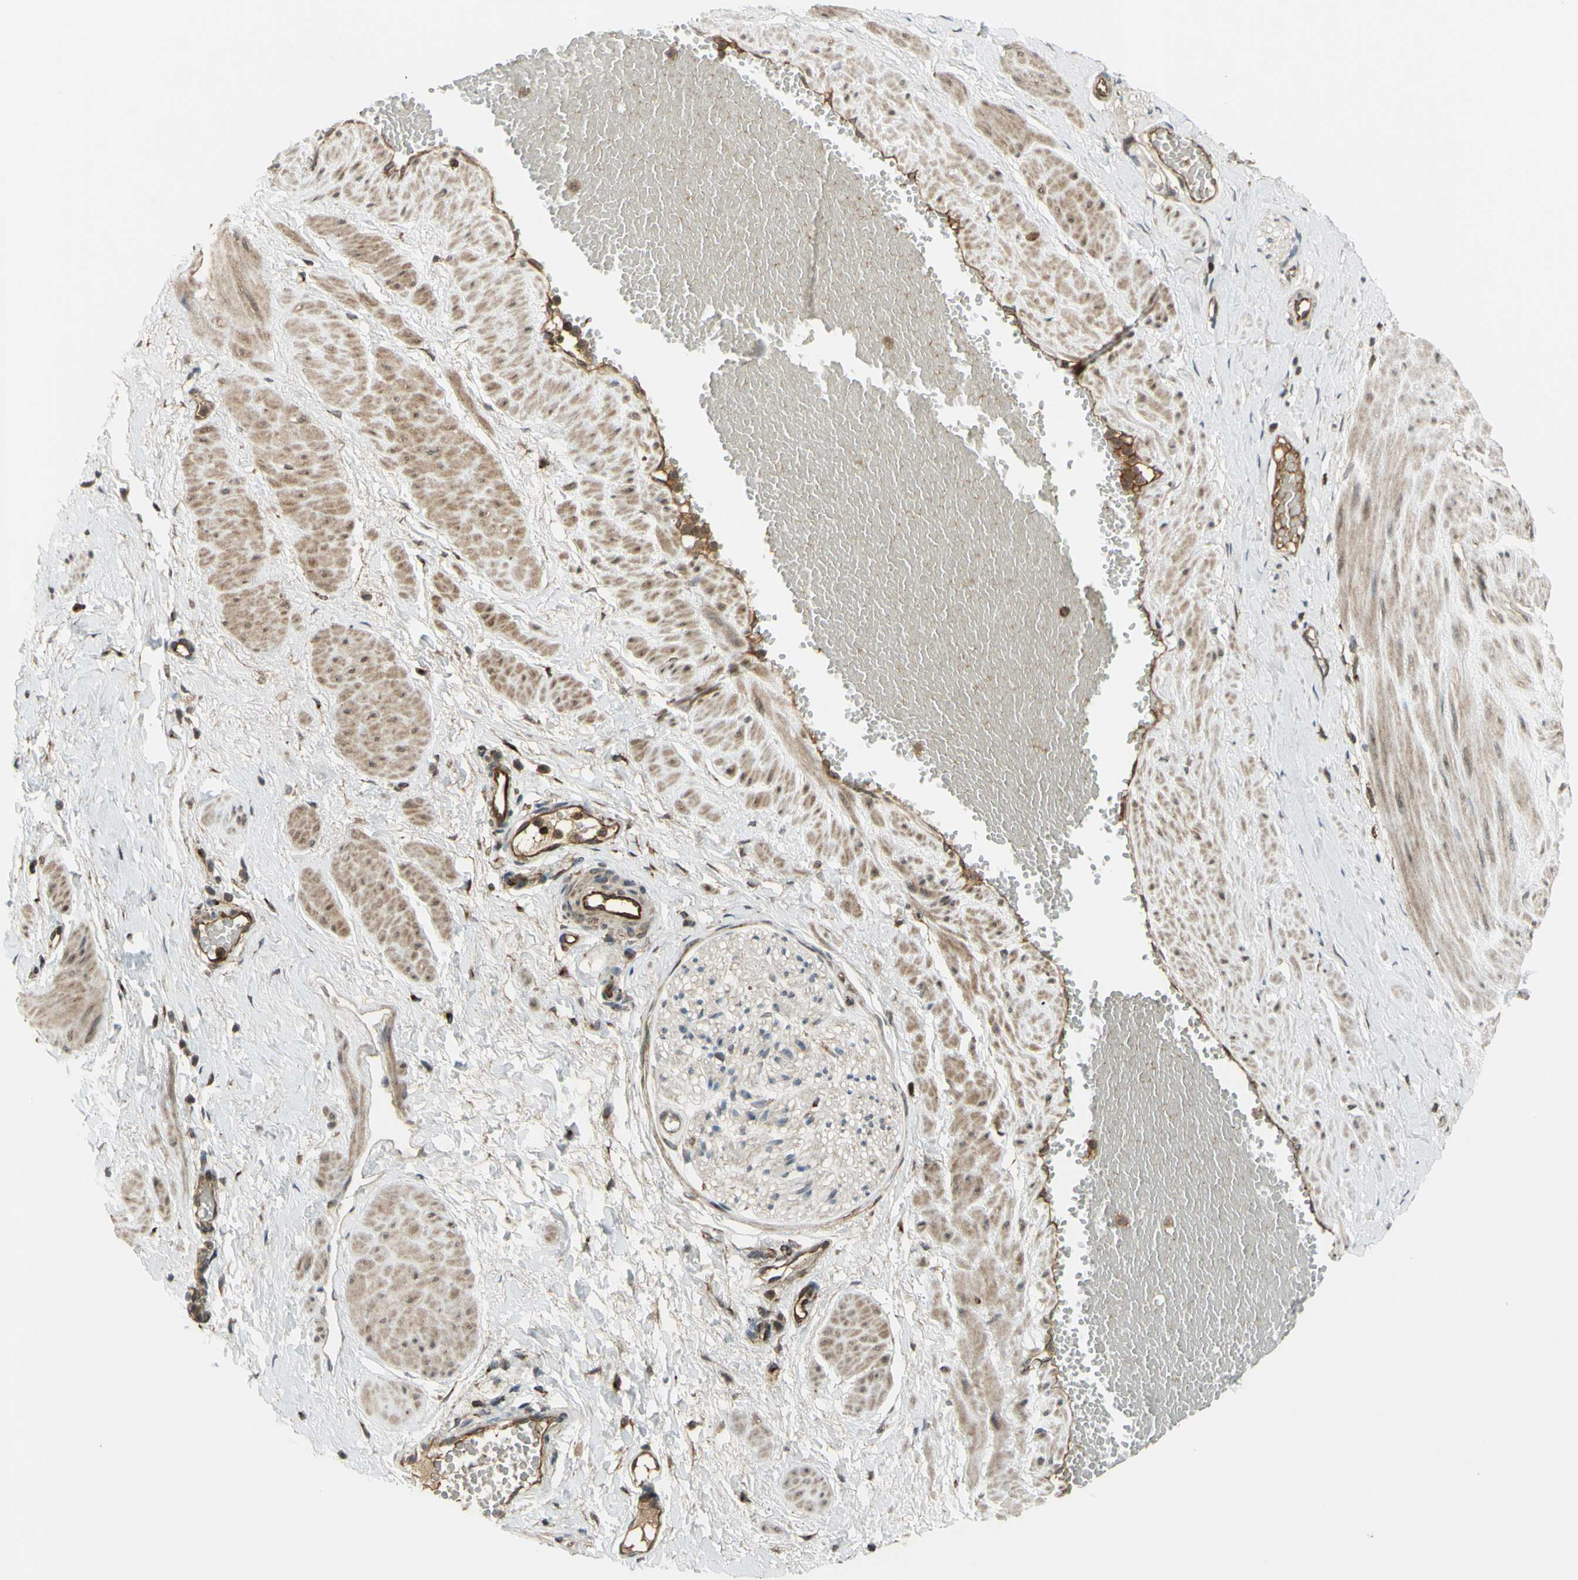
{"staining": {"intensity": "moderate", "quantity": ">75%", "location": "cytoplasmic/membranous"}, "tissue": "adipose tissue", "cell_type": "Adipocytes", "image_type": "normal", "snomed": [{"axis": "morphology", "description": "Normal tissue, NOS"}, {"axis": "topography", "description": "Soft tissue"}, {"axis": "topography", "description": "Vascular tissue"}], "caption": "High-power microscopy captured an immunohistochemistry image of benign adipose tissue, revealing moderate cytoplasmic/membranous expression in approximately >75% of adipocytes.", "gene": "FLII", "patient": {"sex": "female", "age": 35}}